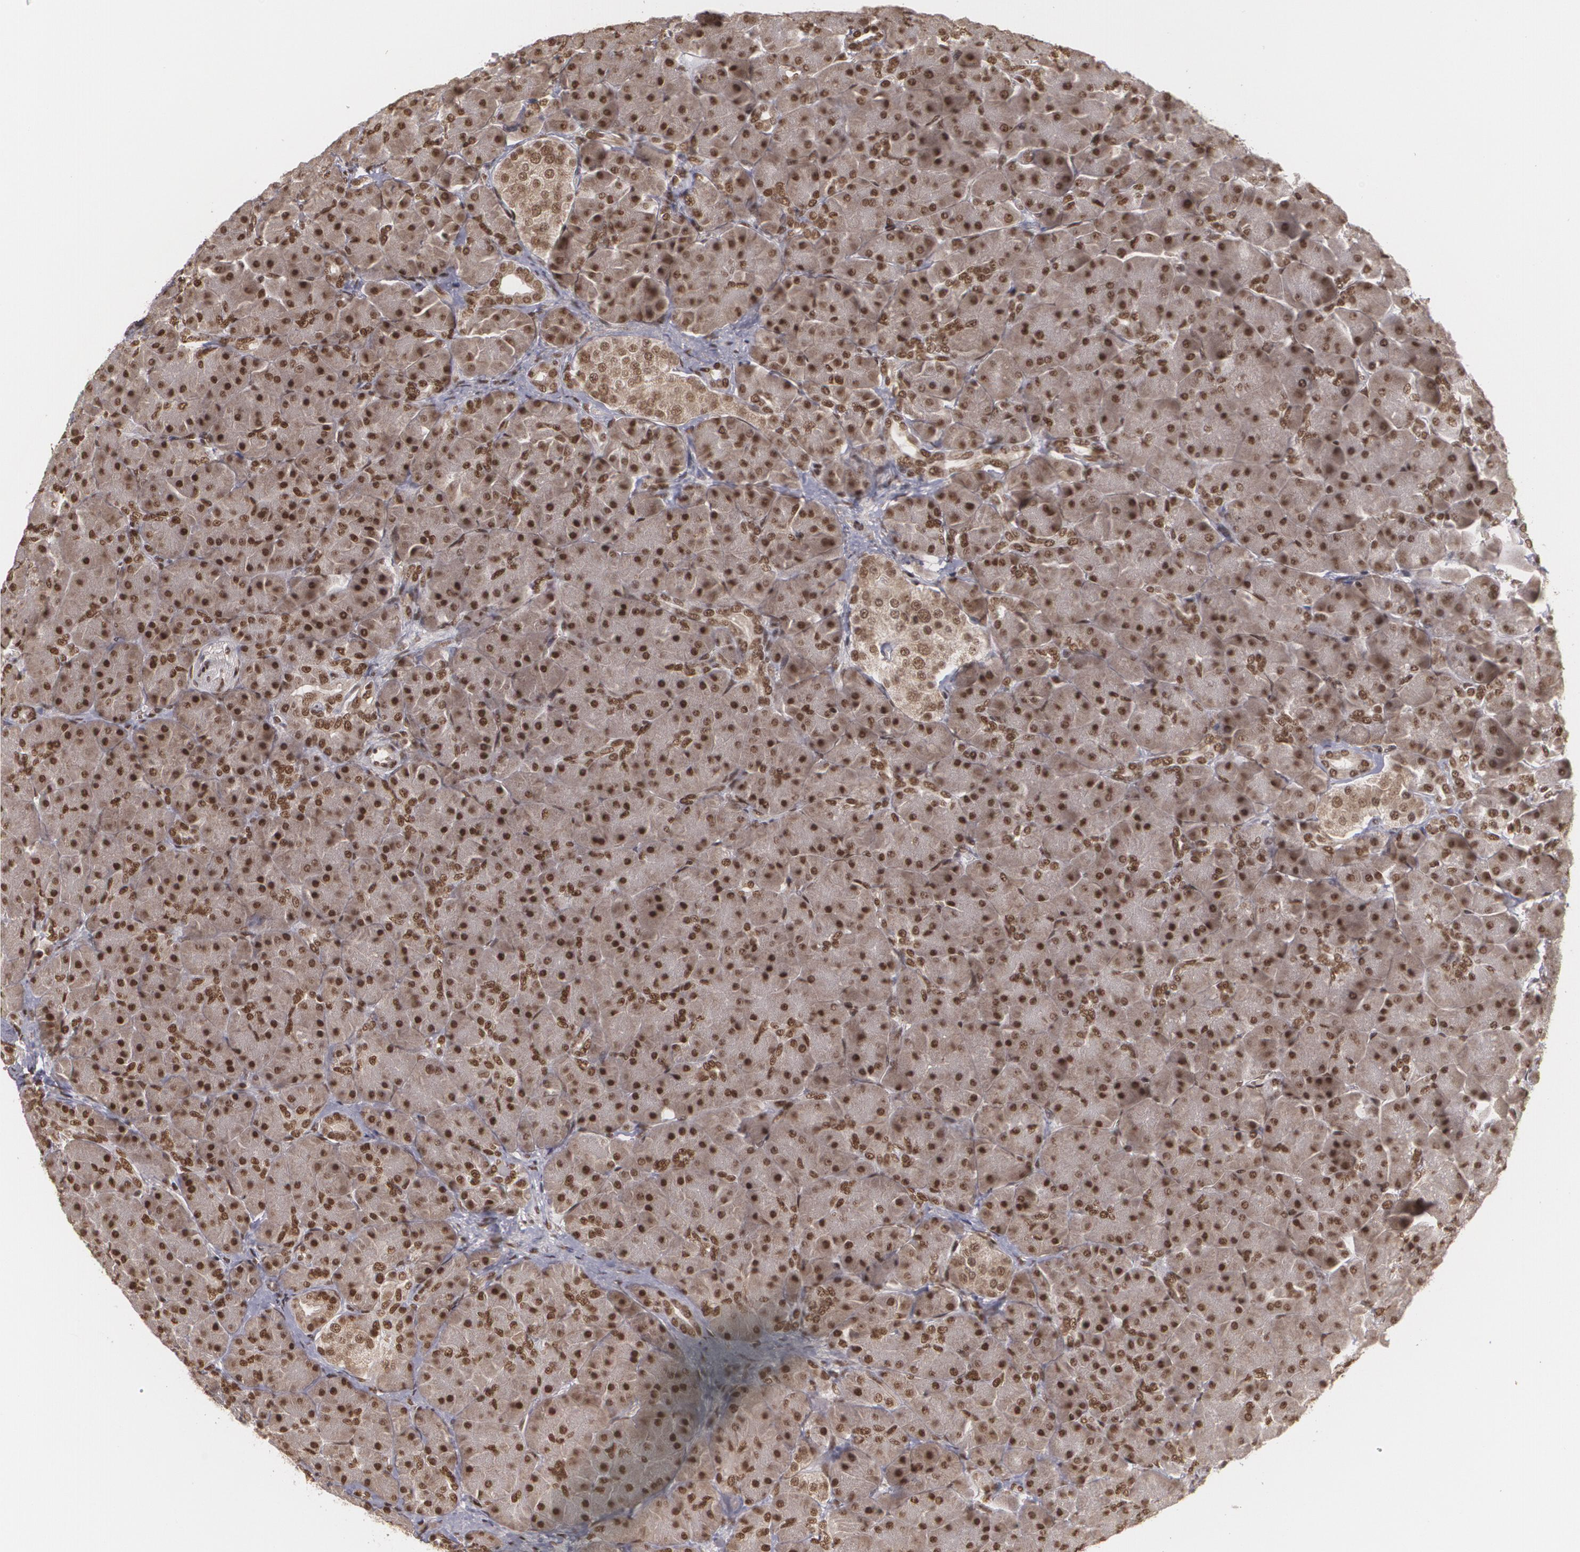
{"staining": {"intensity": "strong", "quantity": ">75%", "location": "nuclear"}, "tissue": "pancreas", "cell_type": "Exocrine glandular cells", "image_type": "normal", "snomed": [{"axis": "morphology", "description": "Normal tissue, NOS"}, {"axis": "topography", "description": "Pancreas"}], "caption": "DAB (3,3'-diaminobenzidine) immunohistochemical staining of normal pancreas displays strong nuclear protein expression in about >75% of exocrine glandular cells. Nuclei are stained in blue.", "gene": "RXRB", "patient": {"sex": "male", "age": 66}}